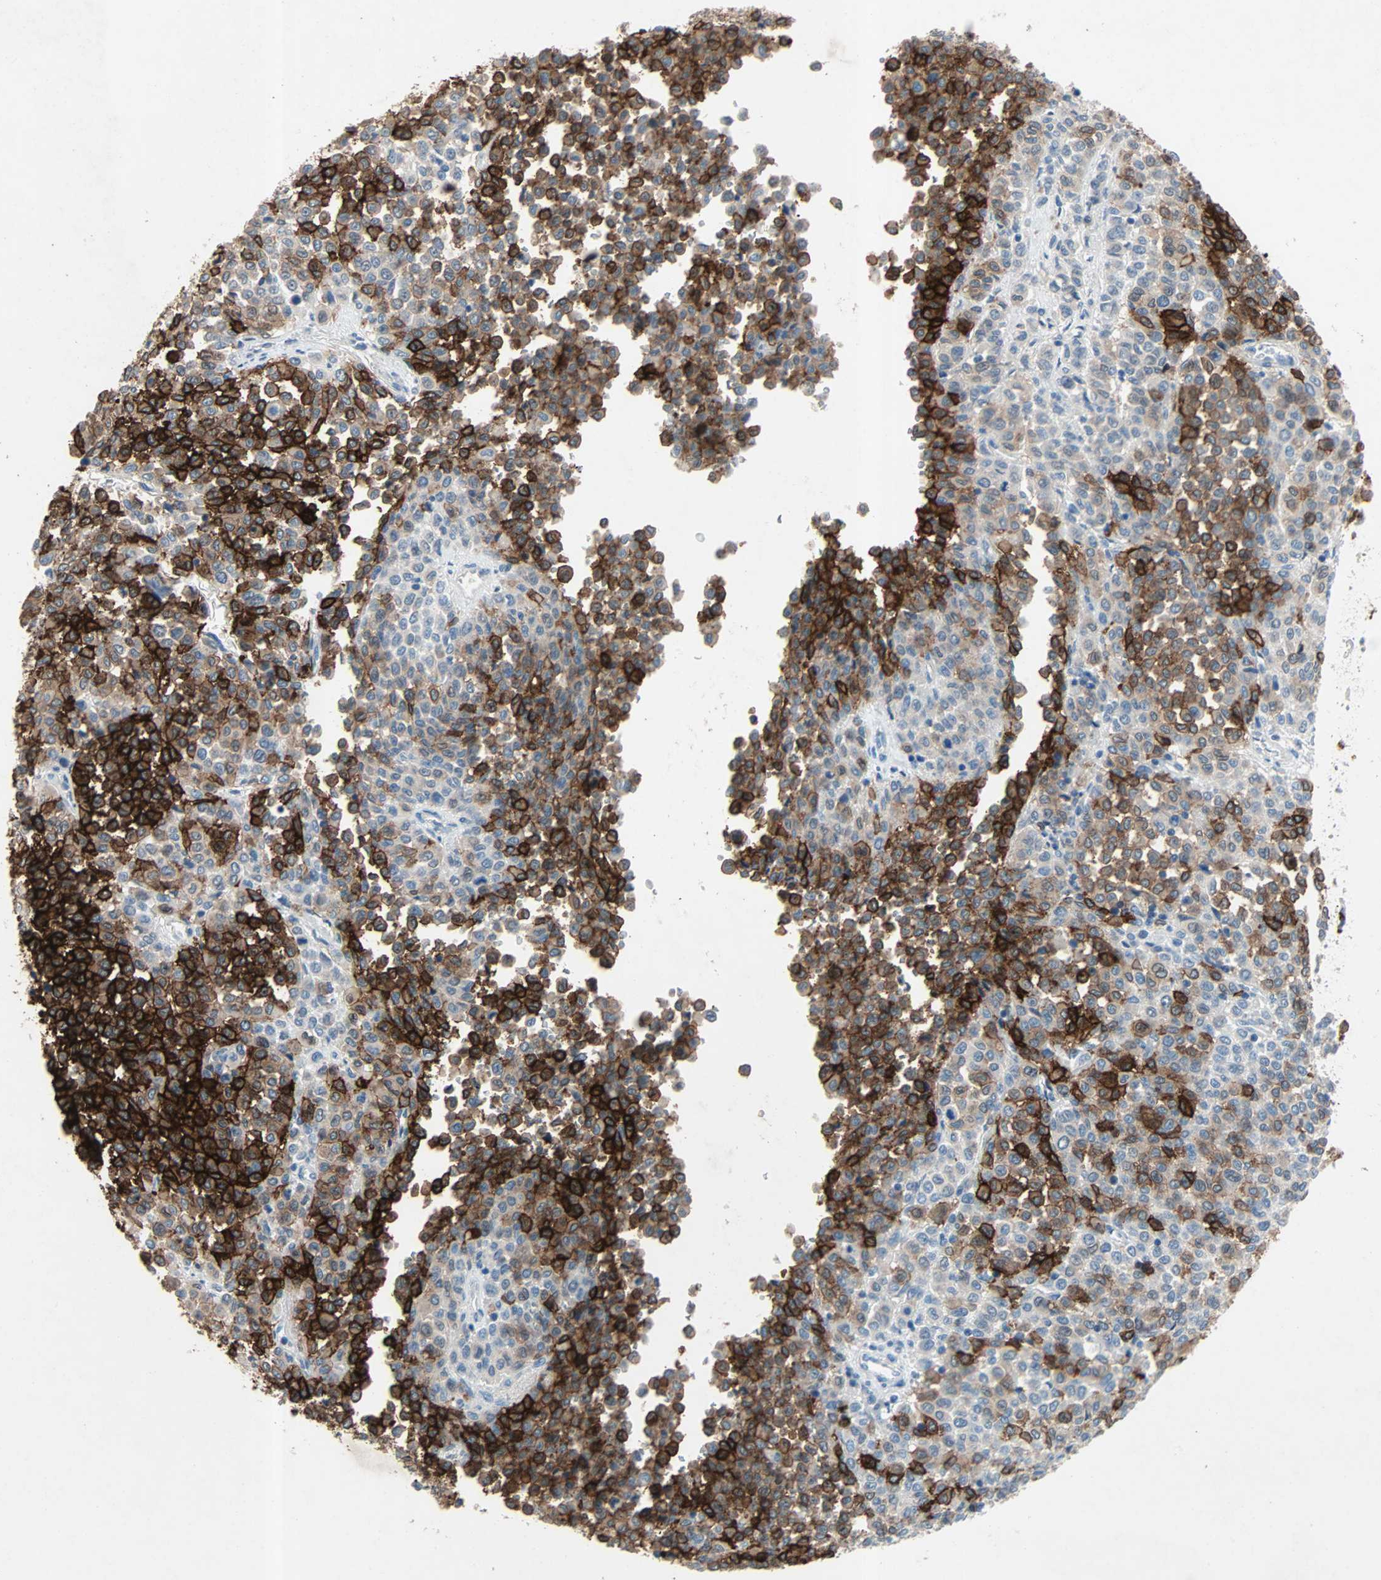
{"staining": {"intensity": "negative", "quantity": "none", "location": "none"}, "tissue": "melanoma", "cell_type": "Tumor cells", "image_type": "cancer", "snomed": [{"axis": "morphology", "description": "Malignant melanoma, Metastatic site"}, {"axis": "topography", "description": "Pancreas"}], "caption": "A high-resolution micrograph shows IHC staining of melanoma, which demonstrates no significant staining in tumor cells.", "gene": "PCDHB2", "patient": {"sex": "female", "age": 30}}